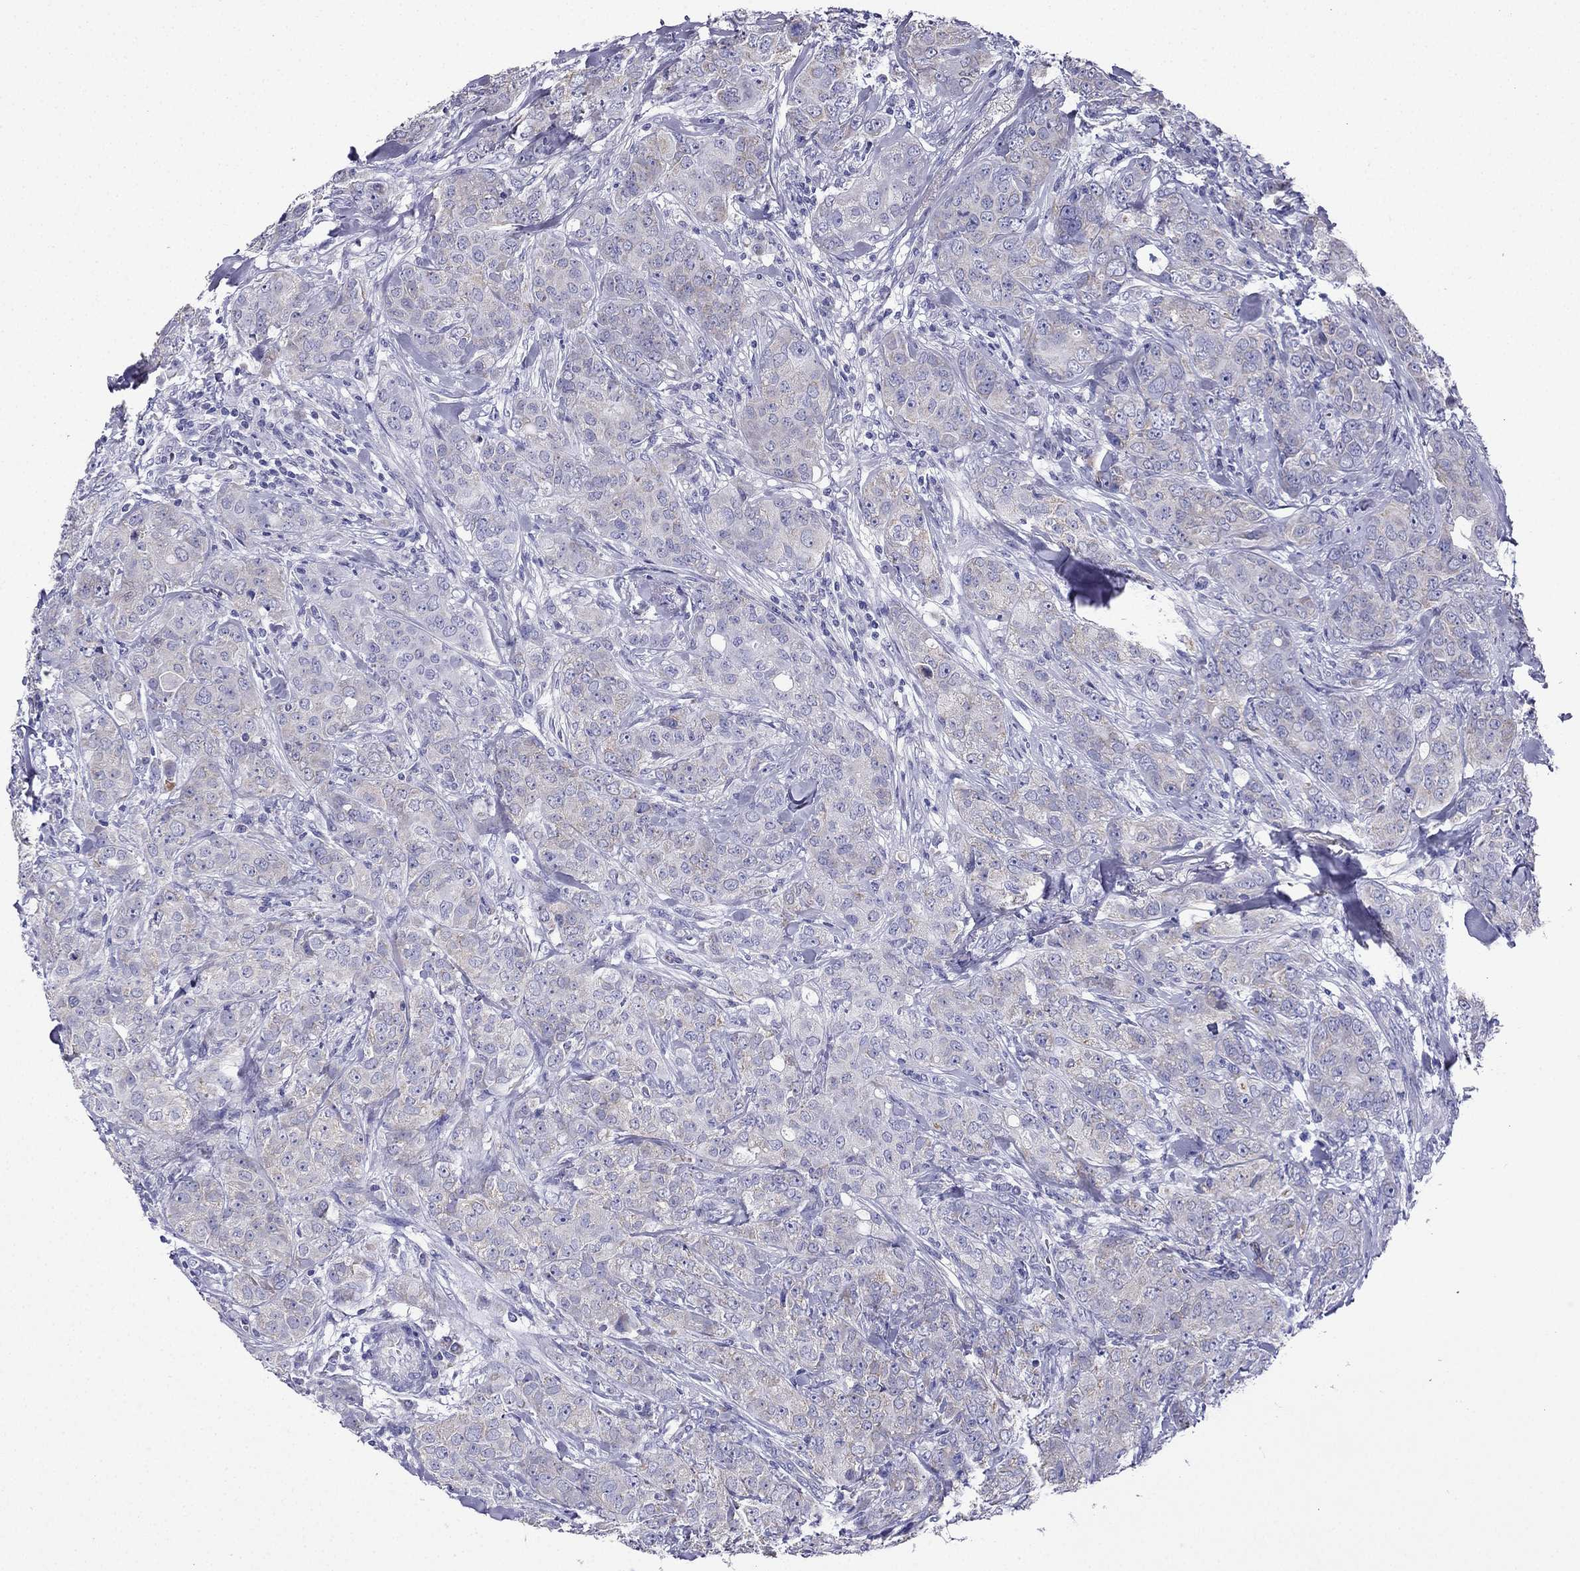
{"staining": {"intensity": "weak", "quantity": "<25%", "location": "cytoplasmic/membranous"}, "tissue": "breast cancer", "cell_type": "Tumor cells", "image_type": "cancer", "snomed": [{"axis": "morphology", "description": "Duct carcinoma"}, {"axis": "topography", "description": "Breast"}], "caption": "Tumor cells are negative for protein expression in human breast cancer.", "gene": "KIF5A", "patient": {"sex": "female", "age": 43}}